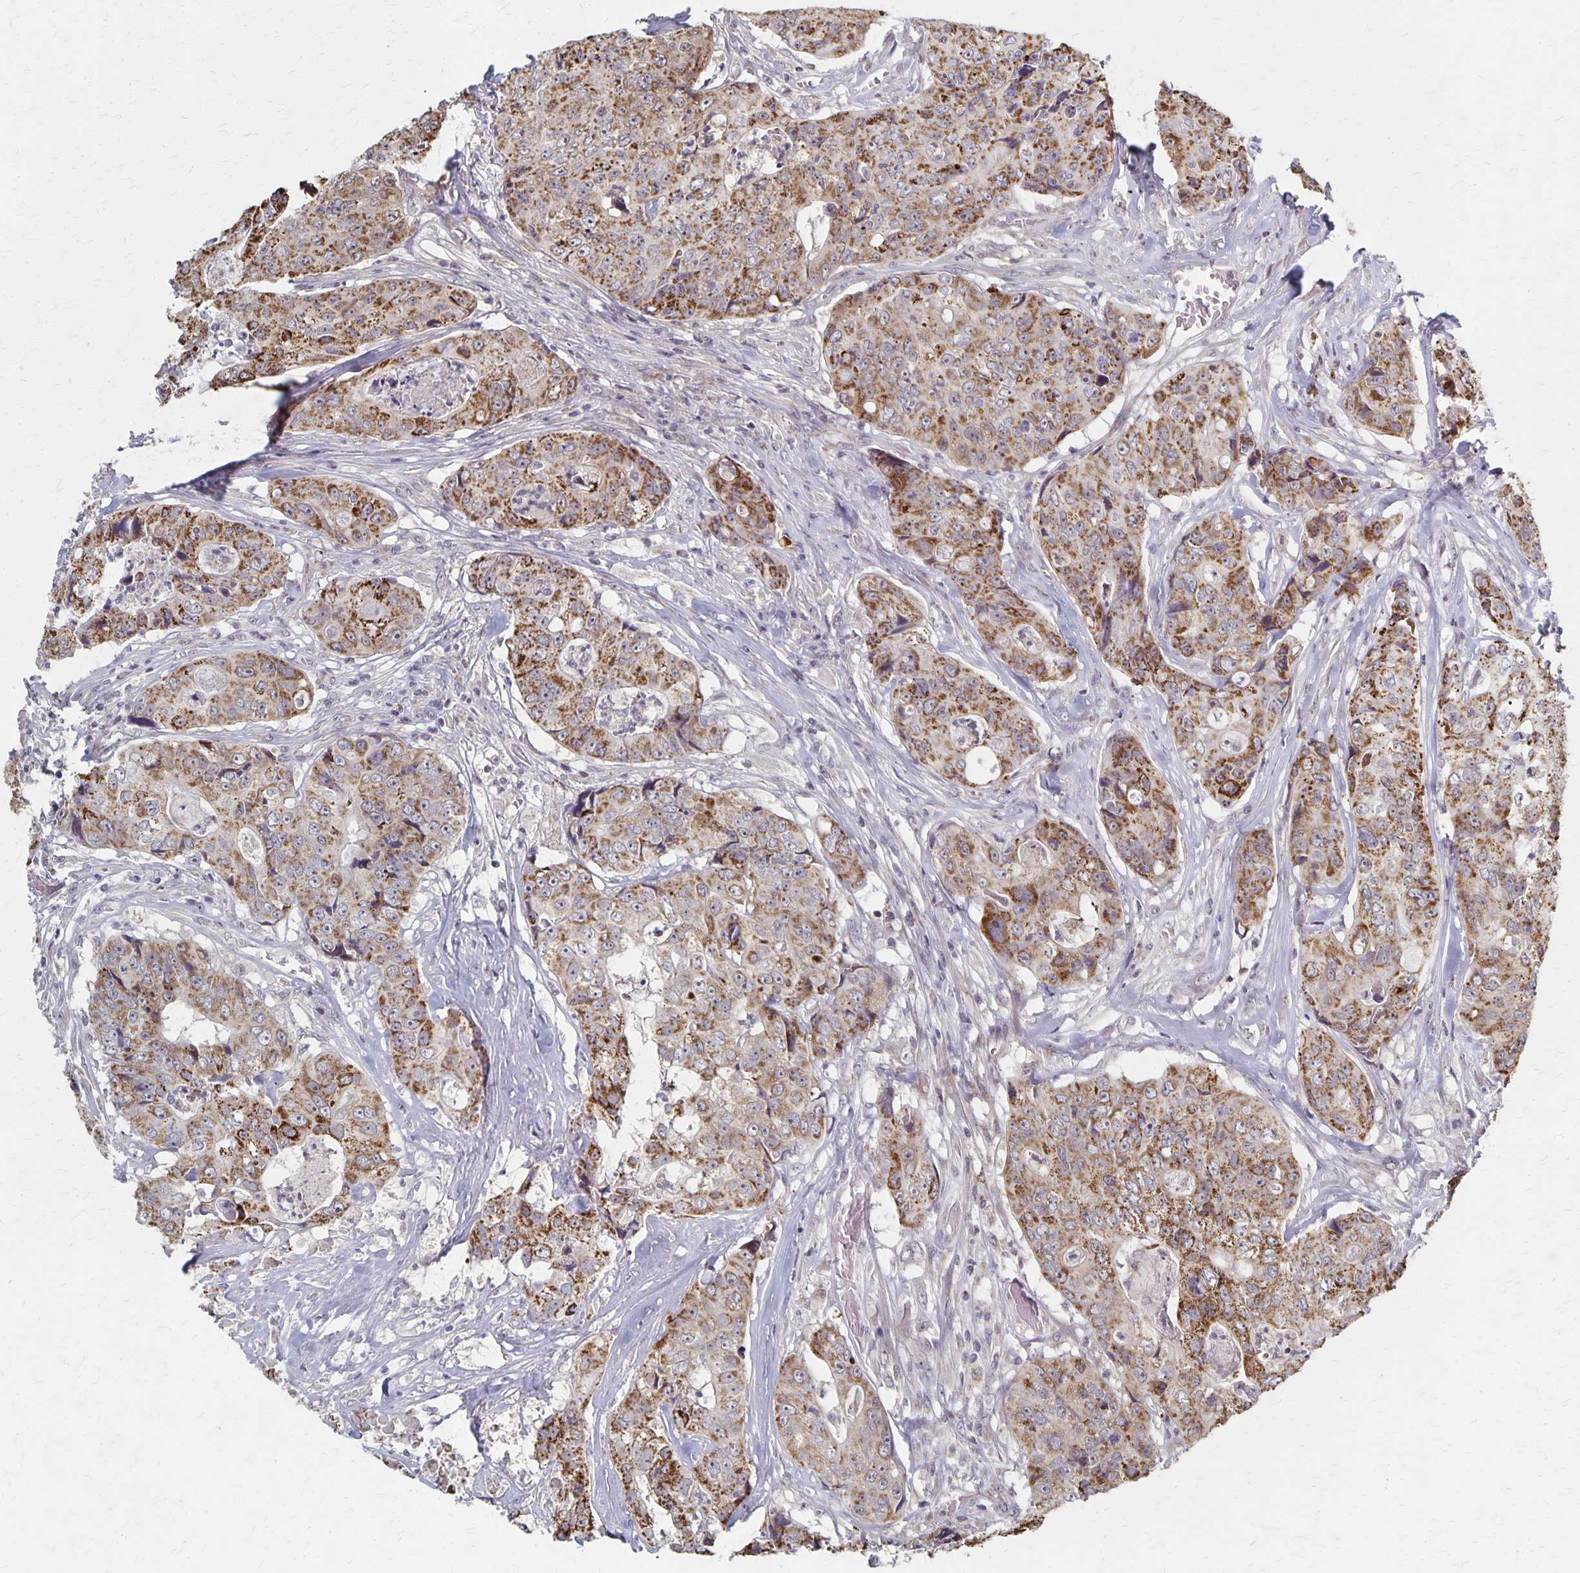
{"staining": {"intensity": "moderate", "quantity": ">75%", "location": "cytoplasmic/membranous"}, "tissue": "colorectal cancer", "cell_type": "Tumor cells", "image_type": "cancer", "snomed": [{"axis": "morphology", "description": "Adenocarcinoma, NOS"}, {"axis": "topography", "description": "Rectum"}], "caption": "DAB immunohistochemical staining of colorectal adenocarcinoma reveals moderate cytoplasmic/membranous protein staining in approximately >75% of tumor cells.", "gene": "DYRK4", "patient": {"sex": "female", "age": 62}}